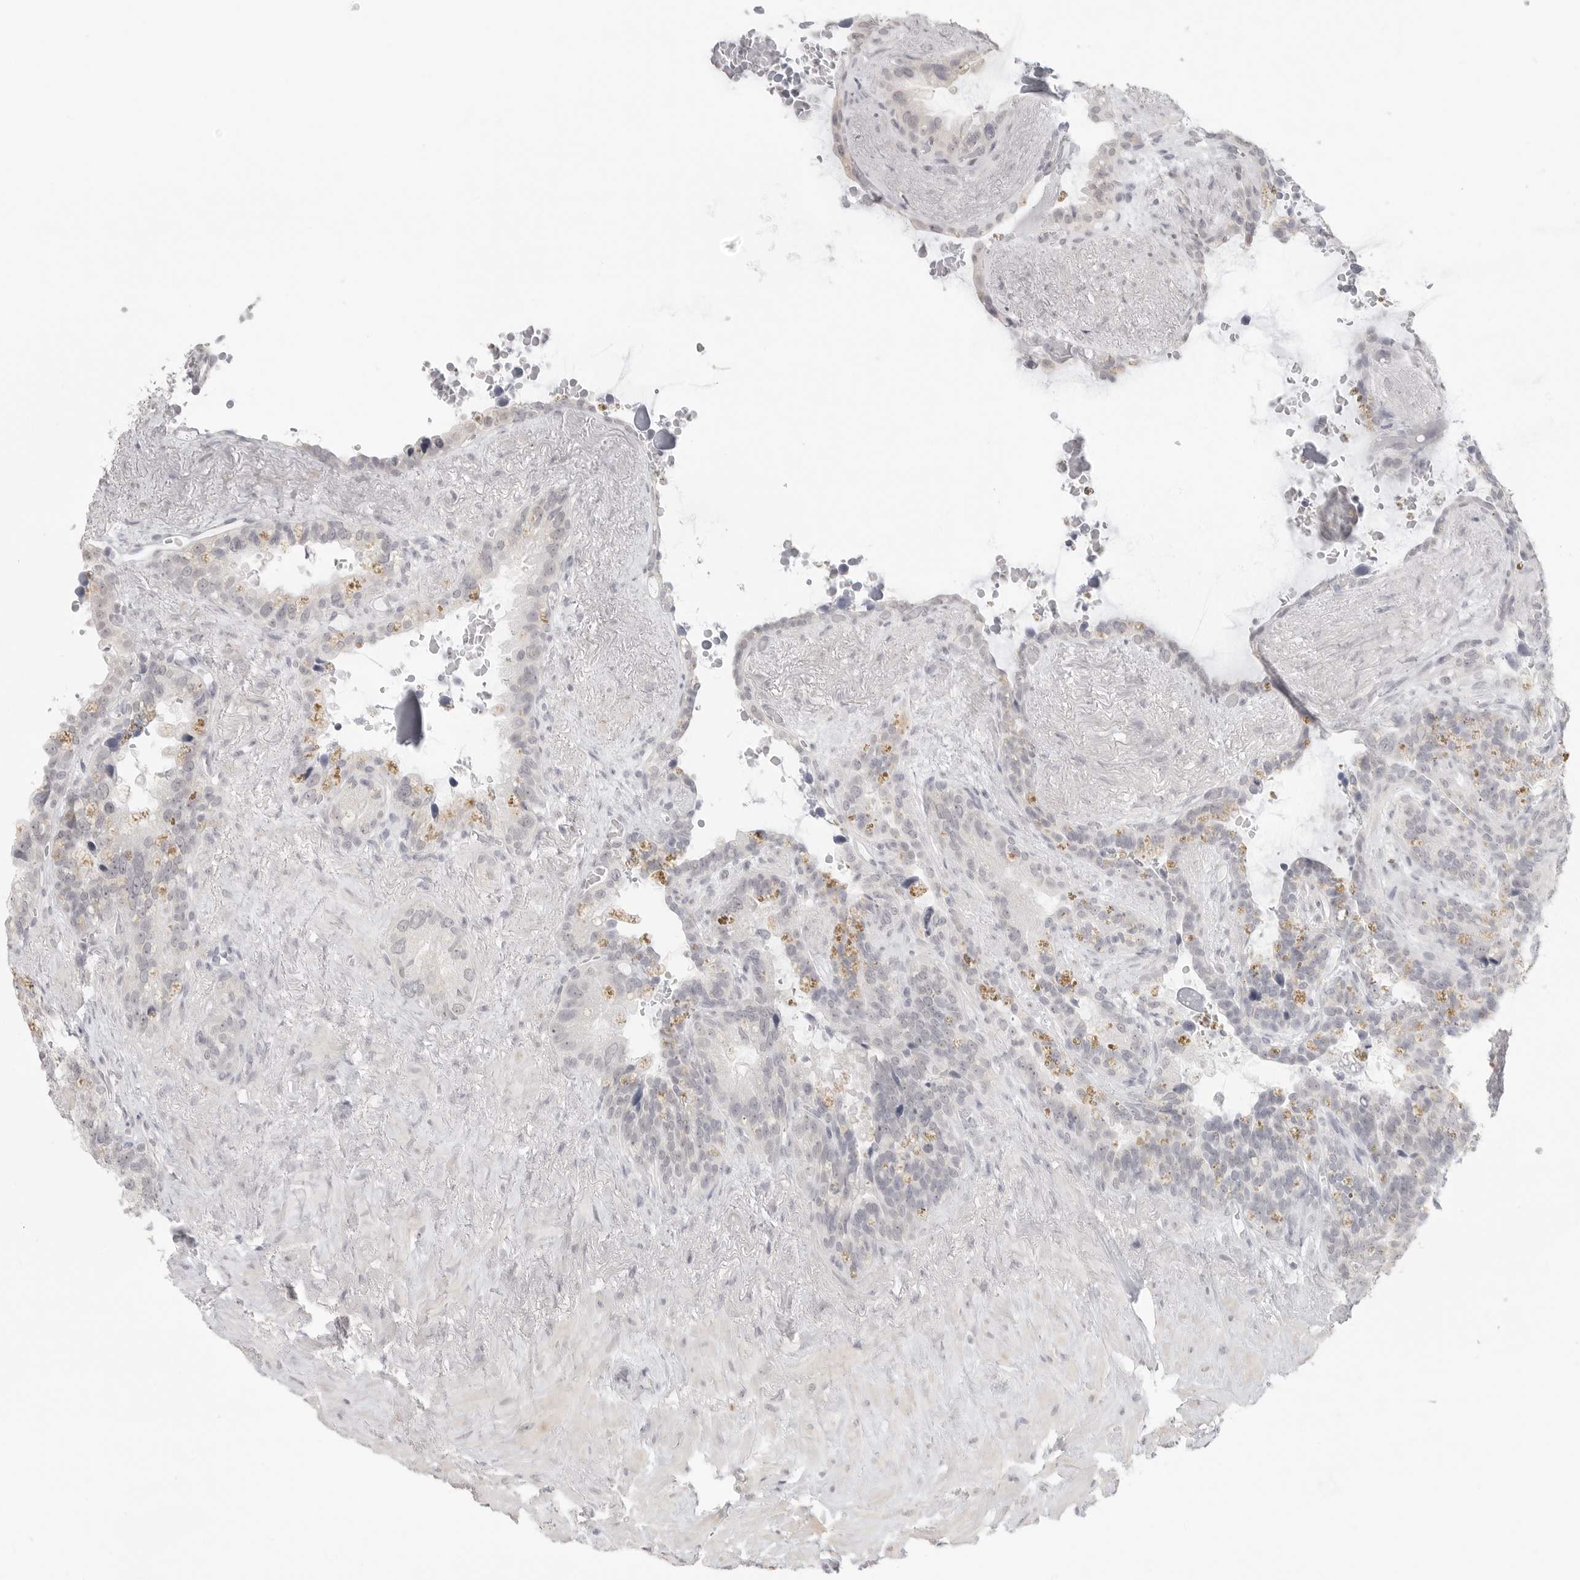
{"staining": {"intensity": "negative", "quantity": "none", "location": "none"}, "tissue": "seminal vesicle", "cell_type": "Glandular cells", "image_type": "normal", "snomed": [{"axis": "morphology", "description": "Normal tissue, NOS"}, {"axis": "topography", "description": "Seminal veicle"}], "caption": "Glandular cells show no significant positivity in unremarkable seminal vesicle. Brightfield microscopy of immunohistochemistry (IHC) stained with DAB (3,3'-diaminobenzidine) (brown) and hematoxylin (blue), captured at high magnification.", "gene": "KLK11", "patient": {"sex": "male", "age": 80}}